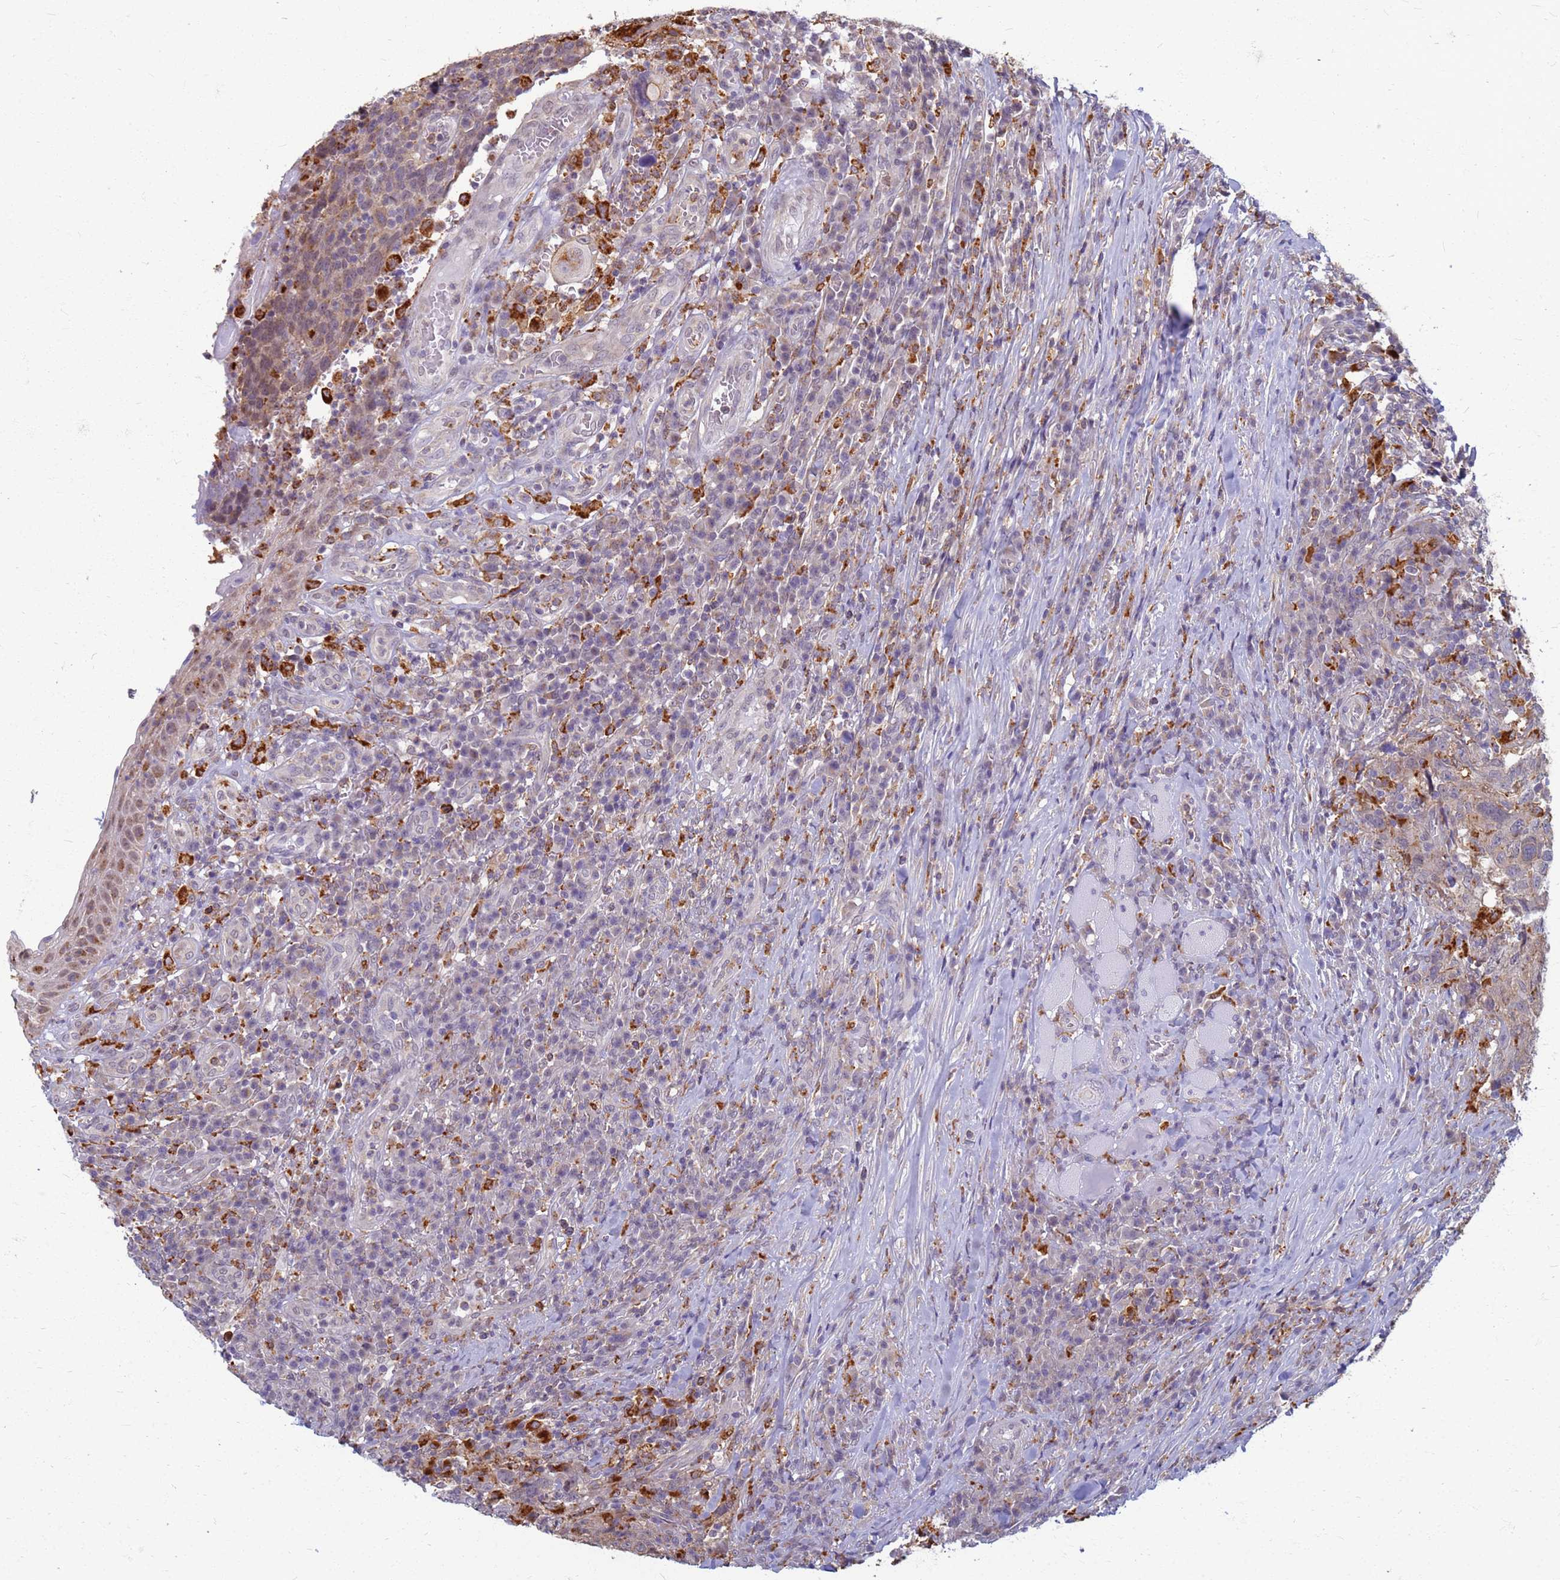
{"staining": {"intensity": "weak", "quantity": "25%-75%", "location": "cytoplasmic/membranous"}, "tissue": "head and neck cancer", "cell_type": "Tumor cells", "image_type": "cancer", "snomed": [{"axis": "morphology", "description": "Squamous cell carcinoma, NOS"}, {"axis": "topography", "description": "Head-Neck"}], "caption": "Protein staining of head and neck squamous cell carcinoma tissue shows weak cytoplasmic/membranous positivity in approximately 25%-75% of tumor cells.", "gene": "ATP6V1E1", "patient": {"sex": "male", "age": 66}}